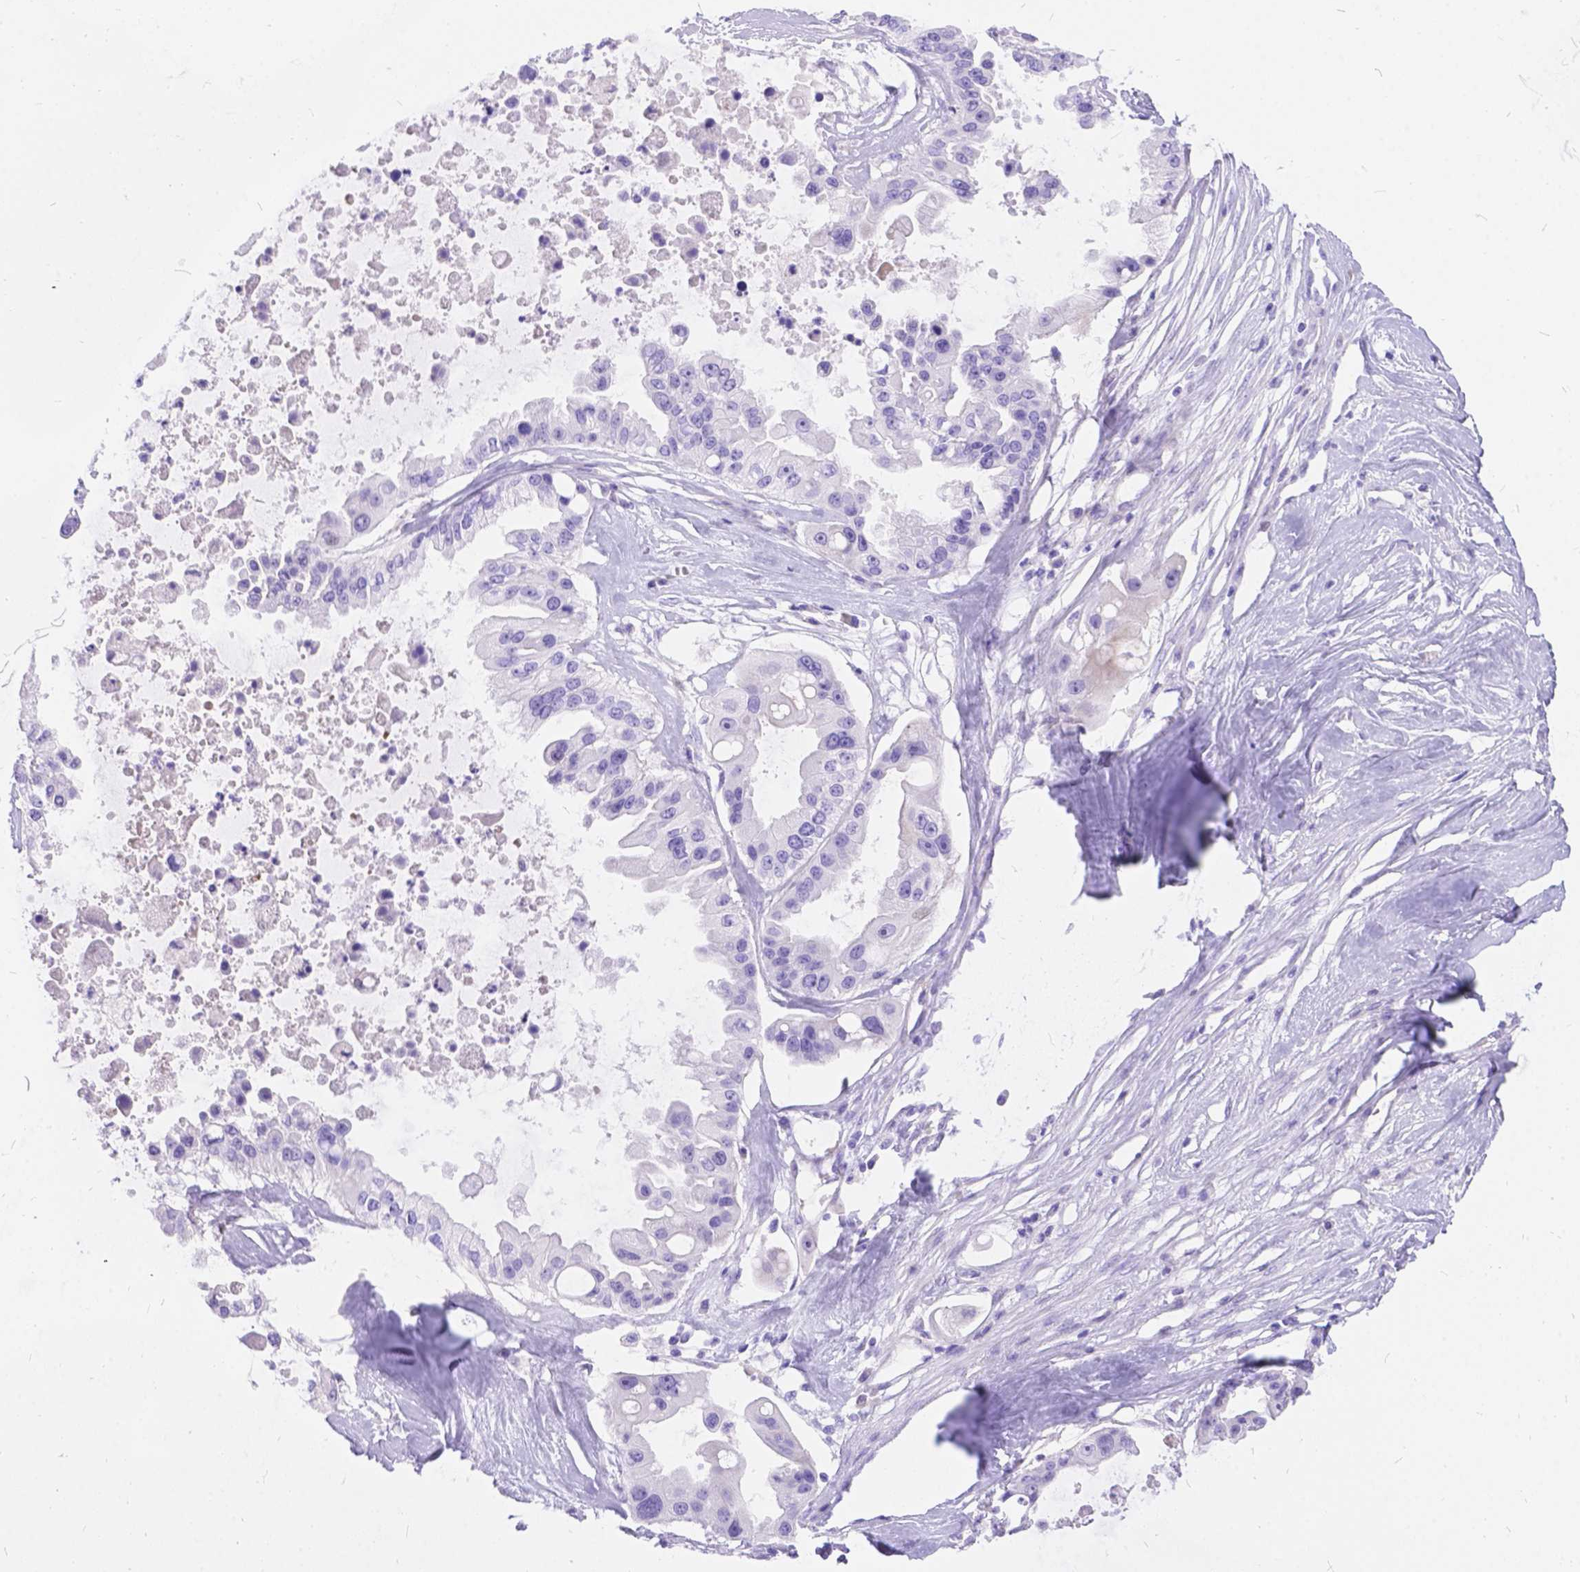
{"staining": {"intensity": "negative", "quantity": "none", "location": "none"}, "tissue": "ovarian cancer", "cell_type": "Tumor cells", "image_type": "cancer", "snomed": [{"axis": "morphology", "description": "Cystadenocarcinoma, serous, NOS"}, {"axis": "topography", "description": "Ovary"}], "caption": "Serous cystadenocarcinoma (ovarian) was stained to show a protein in brown. There is no significant positivity in tumor cells.", "gene": "KLHL10", "patient": {"sex": "female", "age": 56}}